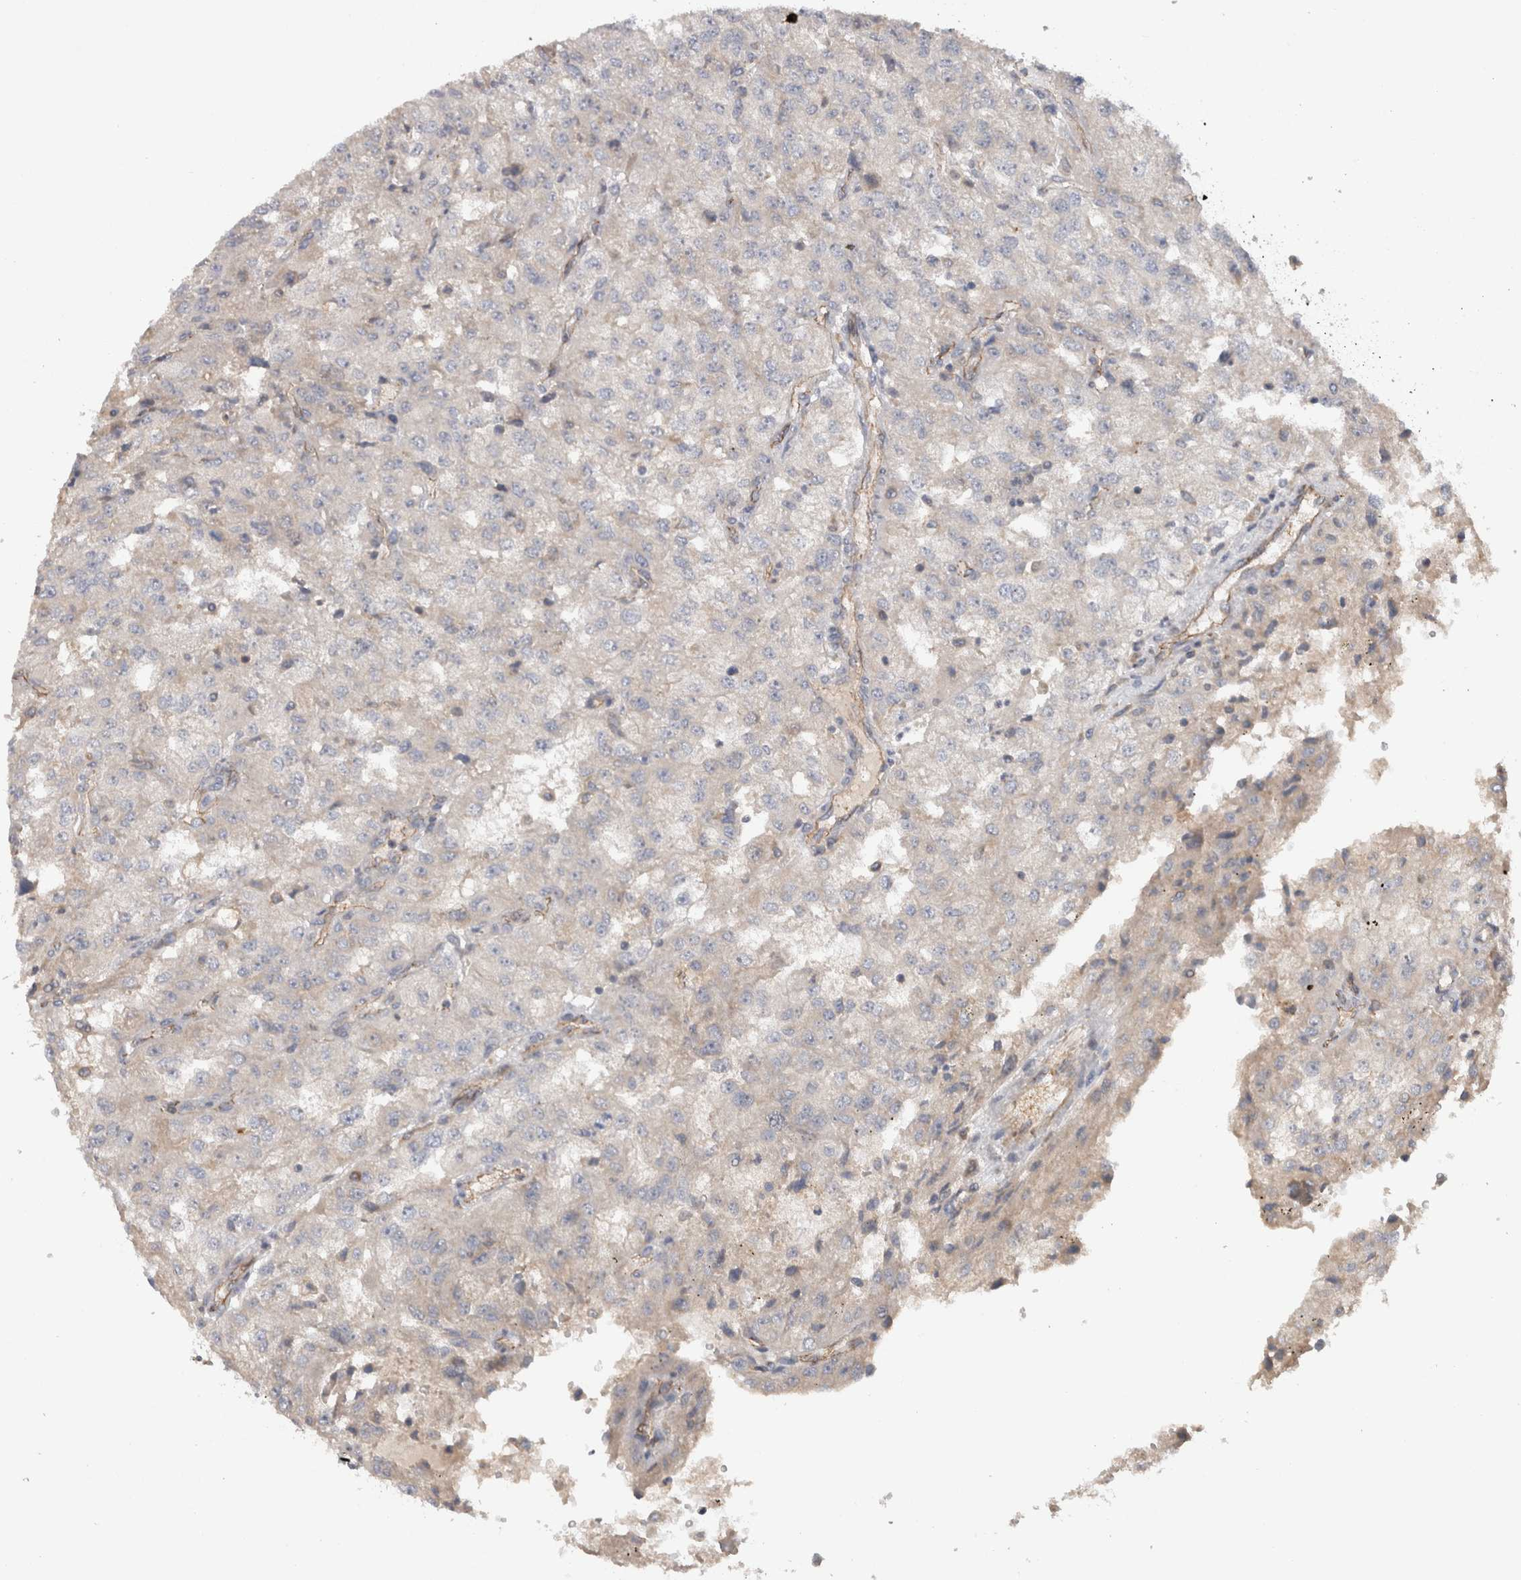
{"staining": {"intensity": "negative", "quantity": "none", "location": "none"}, "tissue": "renal cancer", "cell_type": "Tumor cells", "image_type": "cancer", "snomed": [{"axis": "morphology", "description": "Adenocarcinoma, NOS"}, {"axis": "topography", "description": "Kidney"}], "caption": "Immunohistochemical staining of renal cancer demonstrates no significant expression in tumor cells.", "gene": "TARBP1", "patient": {"sex": "female", "age": 54}}